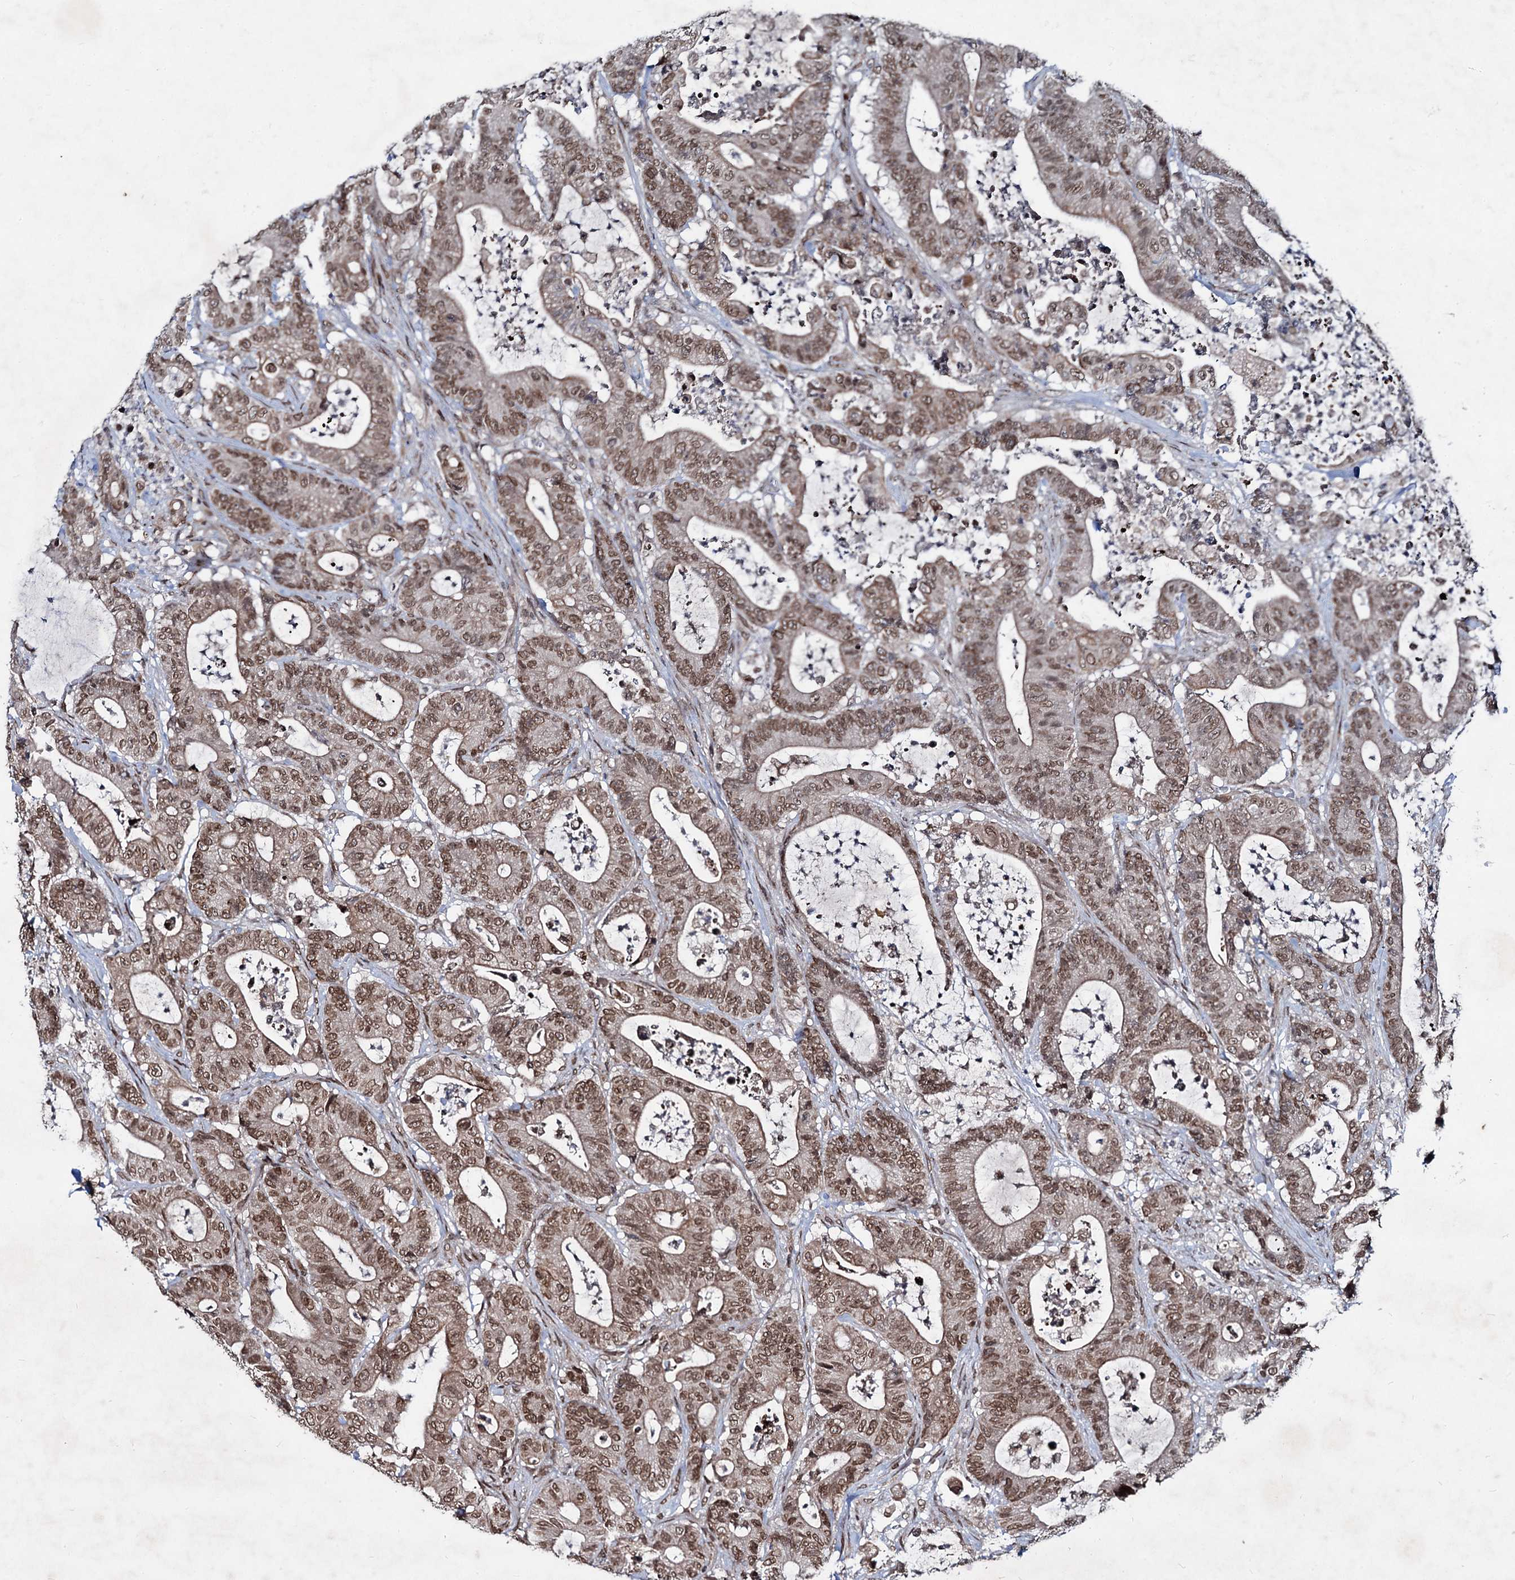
{"staining": {"intensity": "moderate", "quantity": ">75%", "location": "cytoplasmic/membranous,nuclear"}, "tissue": "colorectal cancer", "cell_type": "Tumor cells", "image_type": "cancer", "snomed": [{"axis": "morphology", "description": "Adenocarcinoma, NOS"}, {"axis": "topography", "description": "Colon"}], "caption": "Immunohistochemistry (IHC) (DAB (3,3'-diaminobenzidine)) staining of human colorectal cancer (adenocarcinoma) shows moderate cytoplasmic/membranous and nuclear protein staining in about >75% of tumor cells. (Stains: DAB (3,3'-diaminobenzidine) in brown, nuclei in blue, Microscopy: brightfield microscopy at high magnification).", "gene": "RNF6", "patient": {"sex": "female", "age": 84}}